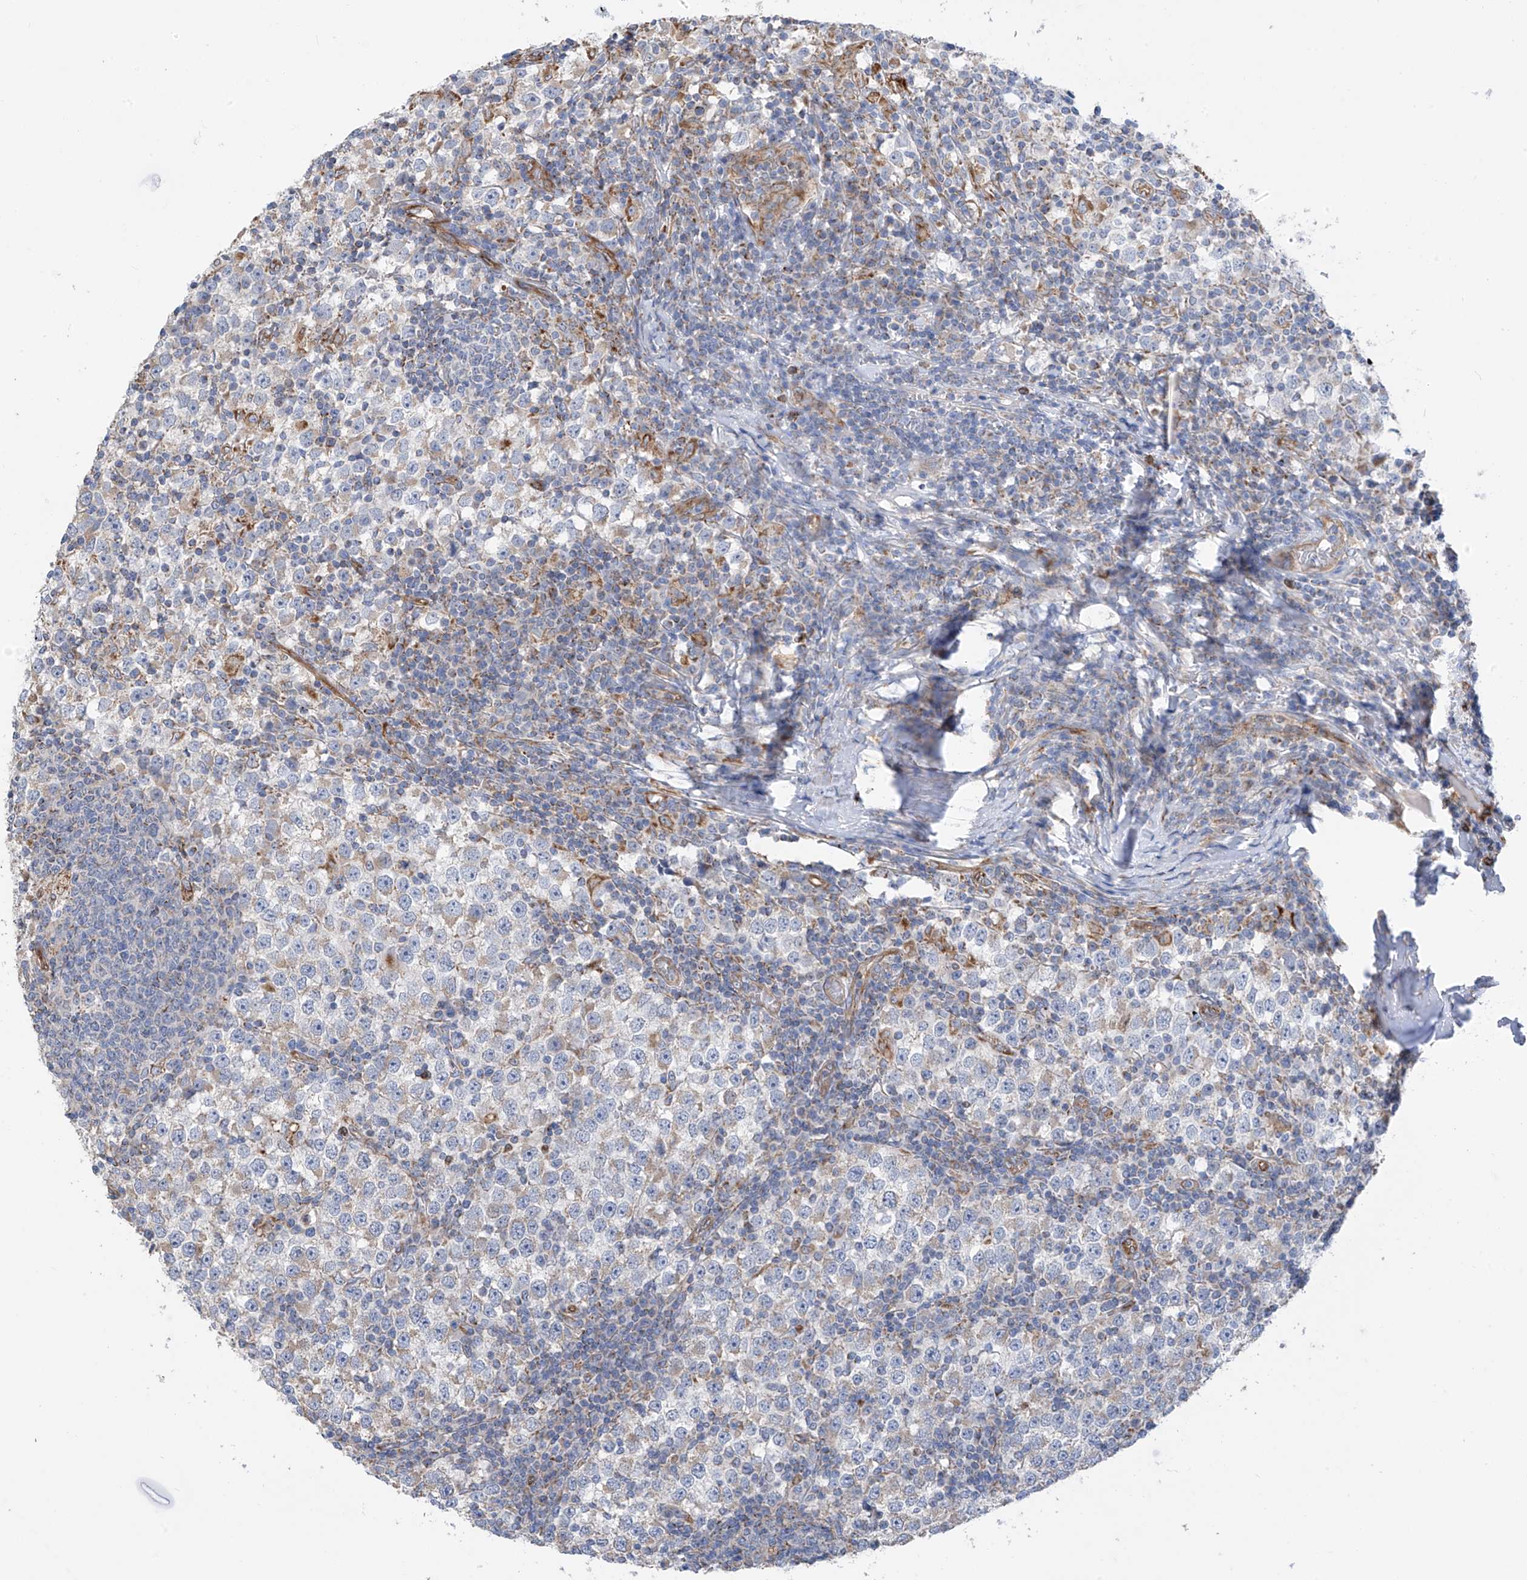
{"staining": {"intensity": "moderate", "quantity": "<25%", "location": "cytoplasmic/membranous"}, "tissue": "testis cancer", "cell_type": "Tumor cells", "image_type": "cancer", "snomed": [{"axis": "morphology", "description": "Seminoma, NOS"}, {"axis": "topography", "description": "Testis"}], "caption": "Immunohistochemistry staining of testis cancer, which displays low levels of moderate cytoplasmic/membranous staining in approximately <25% of tumor cells indicating moderate cytoplasmic/membranous protein positivity. The staining was performed using DAB (3,3'-diaminobenzidine) (brown) for protein detection and nuclei were counterstained in hematoxylin (blue).", "gene": "EIF5B", "patient": {"sex": "male", "age": 65}}